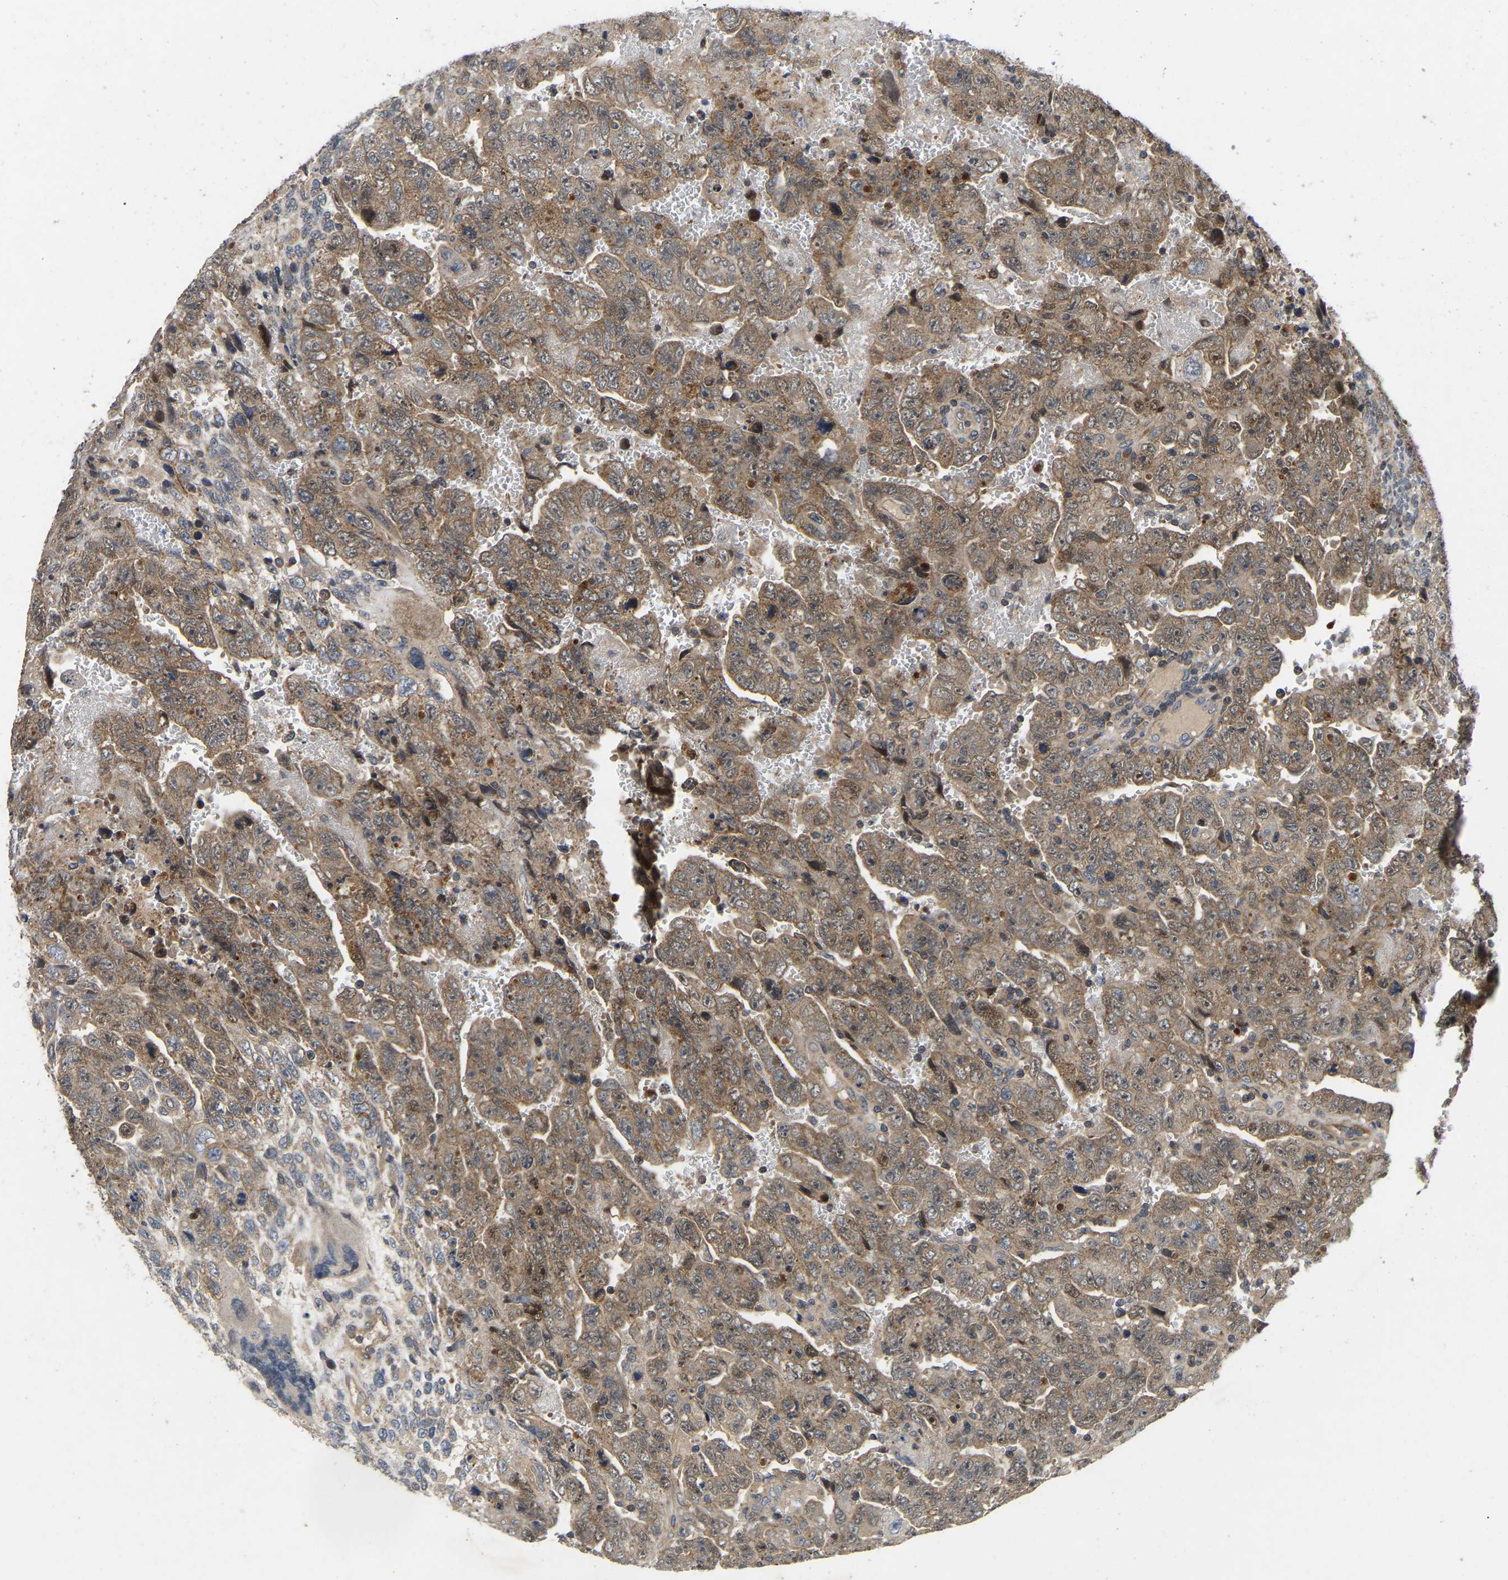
{"staining": {"intensity": "moderate", "quantity": ">75%", "location": "cytoplasmic/membranous"}, "tissue": "testis cancer", "cell_type": "Tumor cells", "image_type": "cancer", "snomed": [{"axis": "morphology", "description": "Carcinoma, Embryonal, NOS"}, {"axis": "topography", "description": "Testis"}], "caption": "IHC of embryonal carcinoma (testis) reveals medium levels of moderate cytoplasmic/membranous staining in about >75% of tumor cells.", "gene": "PRDM14", "patient": {"sex": "male", "age": 28}}